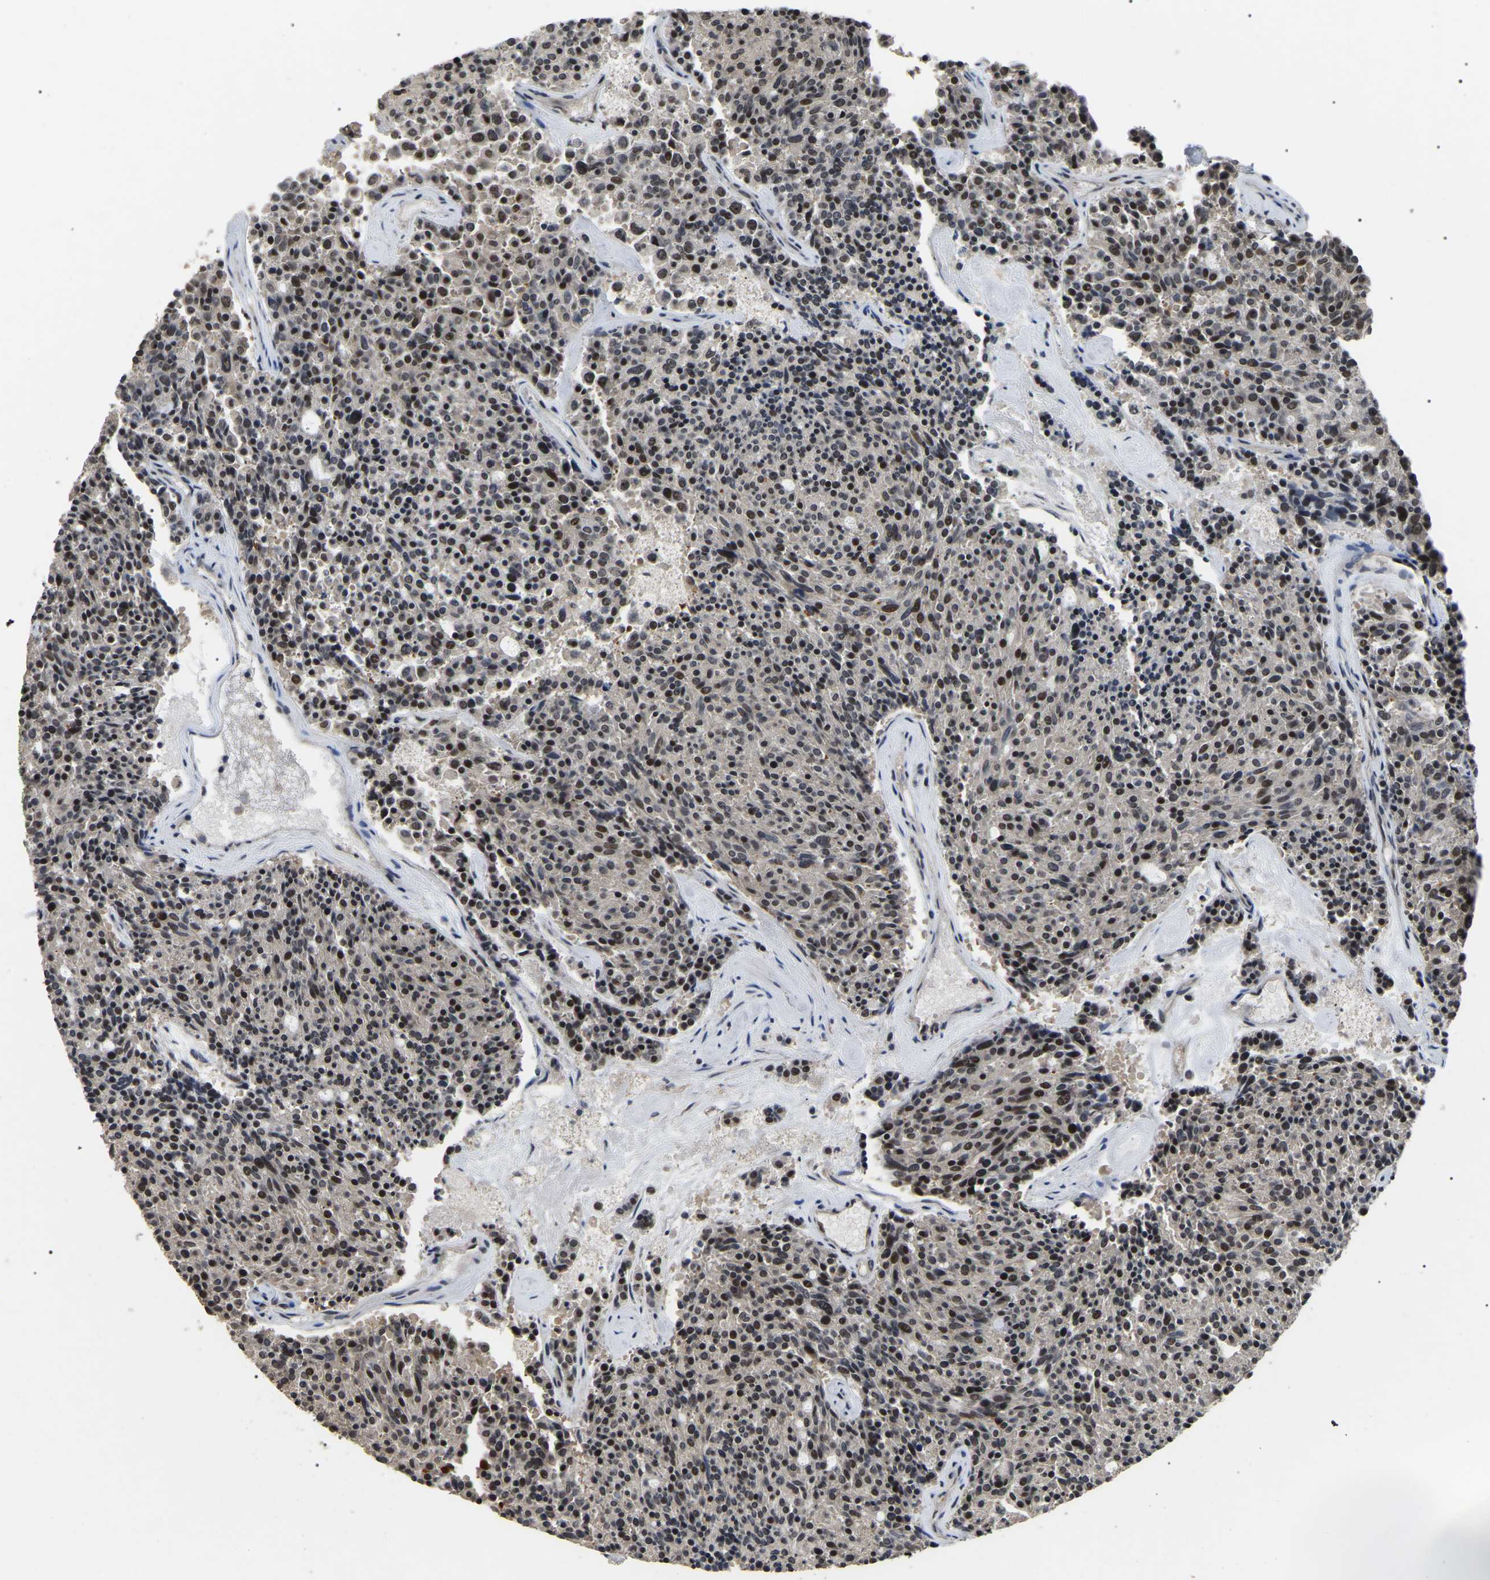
{"staining": {"intensity": "strong", "quantity": "25%-75%", "location": "nuclear"}, "tissue": "carcinoid", "cell_type": "Tumor cells", "image_type": "cancer", "snomed": [{"axis": "morphology", "description": "Carcinoid, malignant, NOS"}, {"axis": "topography", "description": "Pancreas"}], "caption": "This is an image of immunohistochemistry (IHC) staining of carcinoid, which shows strong staining in the nuclear of tumor cells.", "gene": "PPM1E", "patient": {"sex": "female", "age": 54}}